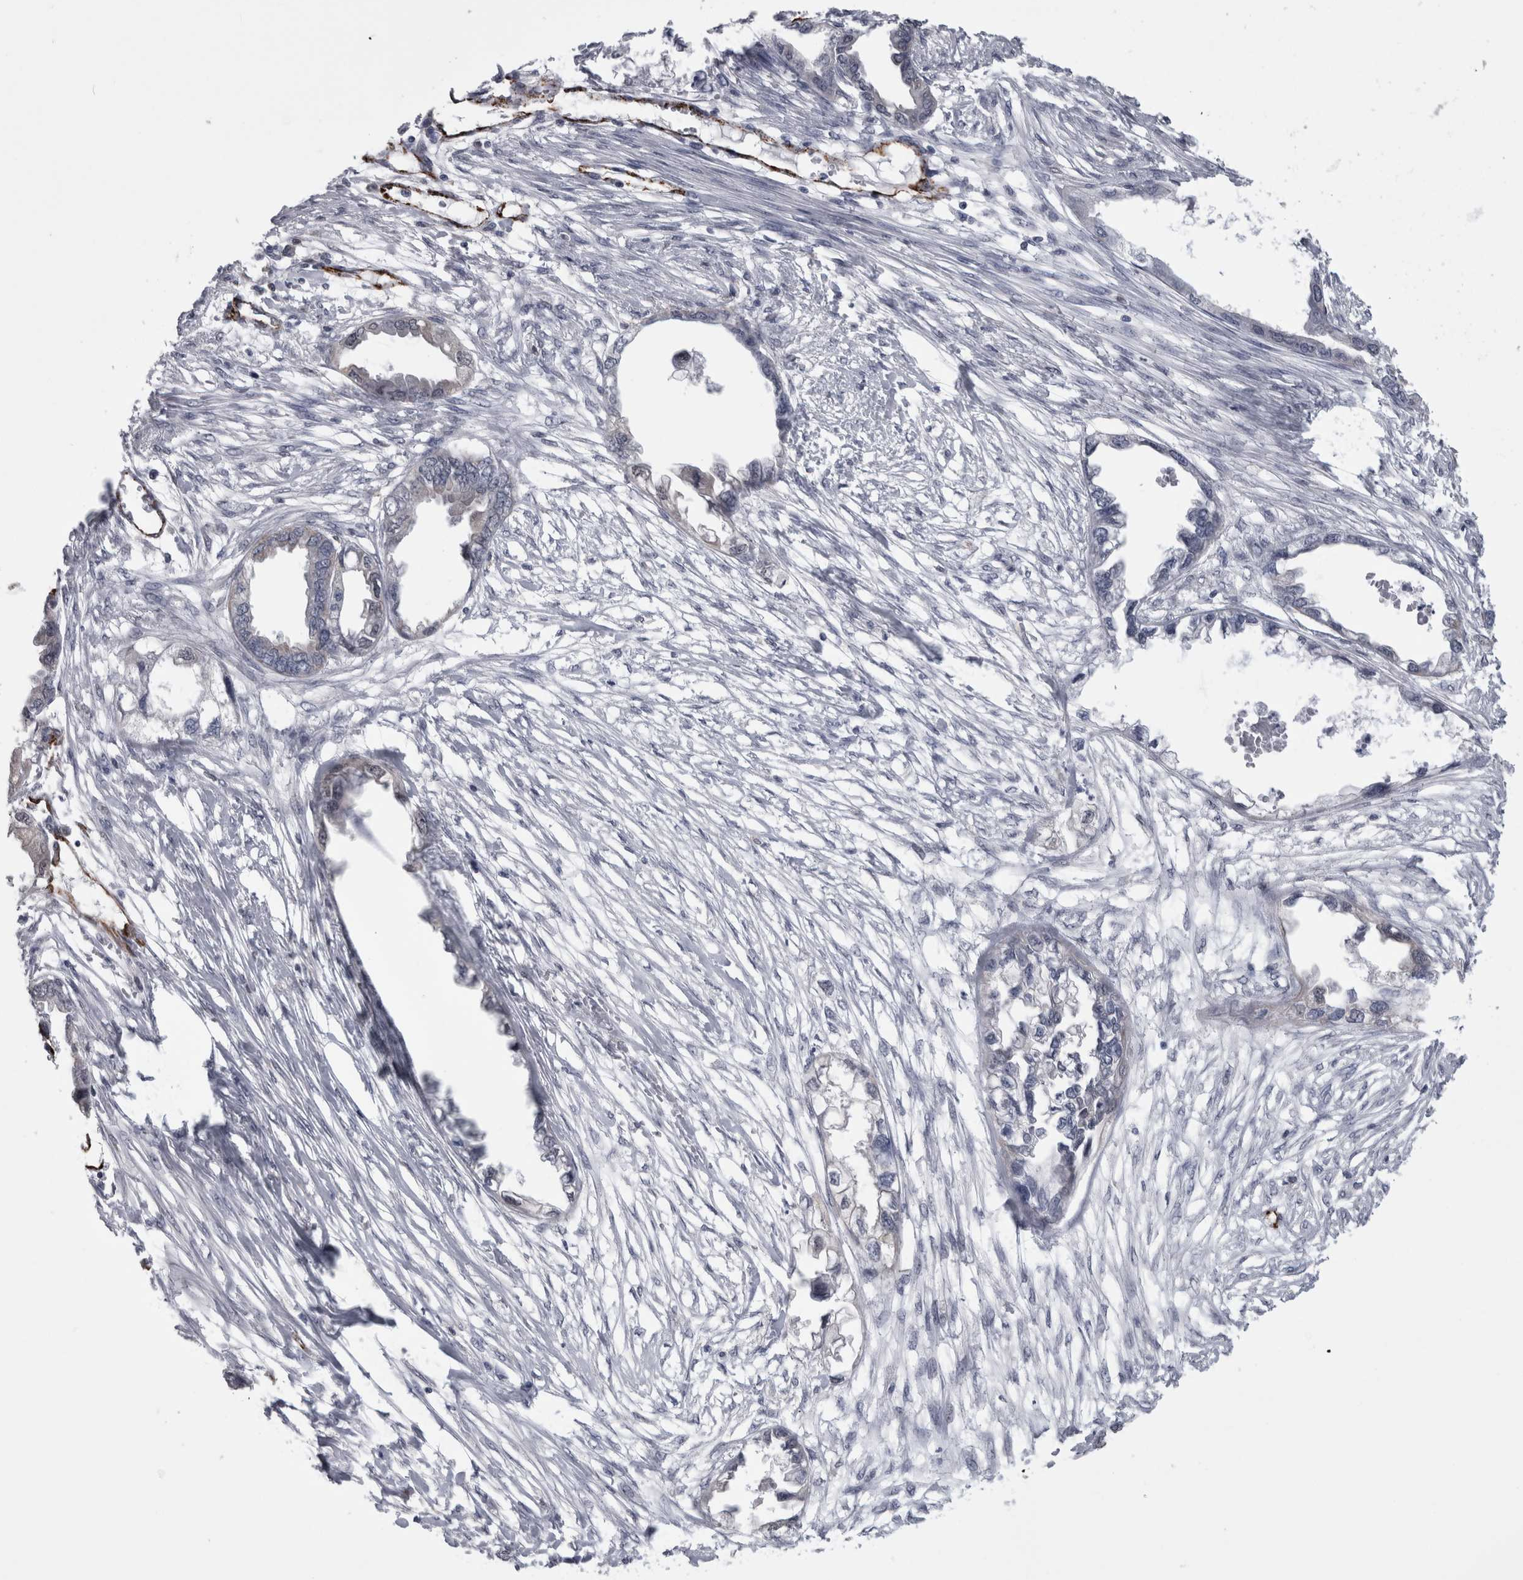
{"staining": {"intensity": "negative", "quantity": "none", "location": "none"}, "tissue": "endometrial cancer", "cell_type": "Tumor cells", "image_type": "cancer", "snomed": [{"axis": "morphology", "description": "Adenocarcinoma, NOS"}, {"axis": "morphology", "description": "Adenocarcinoma, metastatic, NOS"}, {"axis": "topography", "description": "Adipose tissue"}, {"axis": "topography", "description": "Endometrium"}], "caption": "Immunohistochemical staining of human adenocarcinoma (endometrial) reveals no significant positivity in tumor cells.", "gene": "ACOT7", "patient": {"sex": "female", "age": 67}}